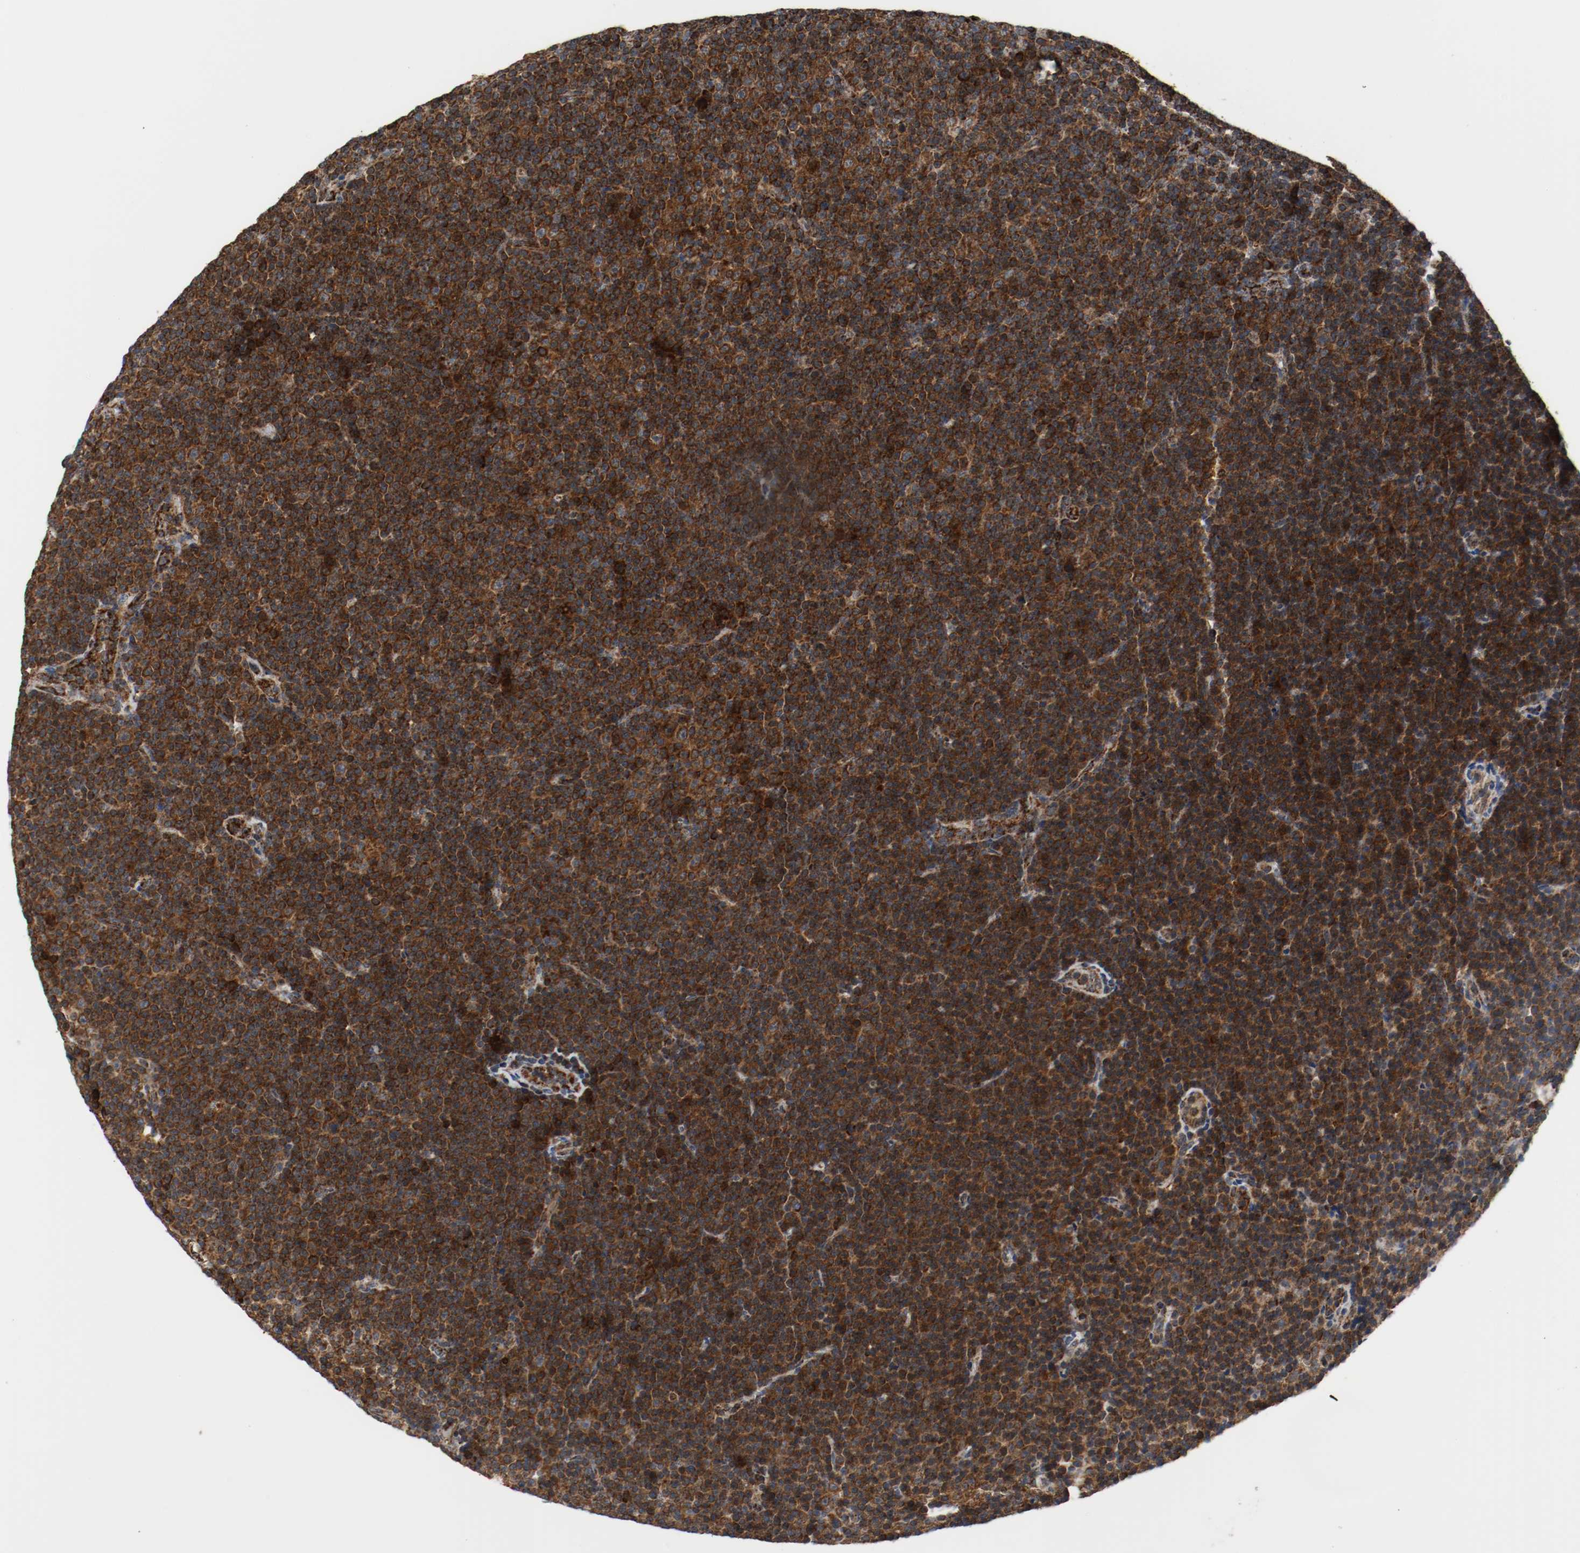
{"staining": {"intensity": "strong", "quantity": ">75%", "location": "cytoplasmic/membranous"}, "tissue": "lymphoma", "cell_type": "Tumor cells", "image_type": "cancer", "snomed": [{"axis": "morphology", "description": "Malignant lymphoma, non-Hodgkin's type, Low grade"}, {"axis": "topography", "description": "Lymph node"}], "caption": "This micrograph exhibits immunohistochemistry (IHC) staining of human lymphoma, with high strong cytoplasmic/membranous staining in approximately >75% of tumor cells.", "gene": "TXNRD1", "patient": {"sex": "female", "age": 67}}